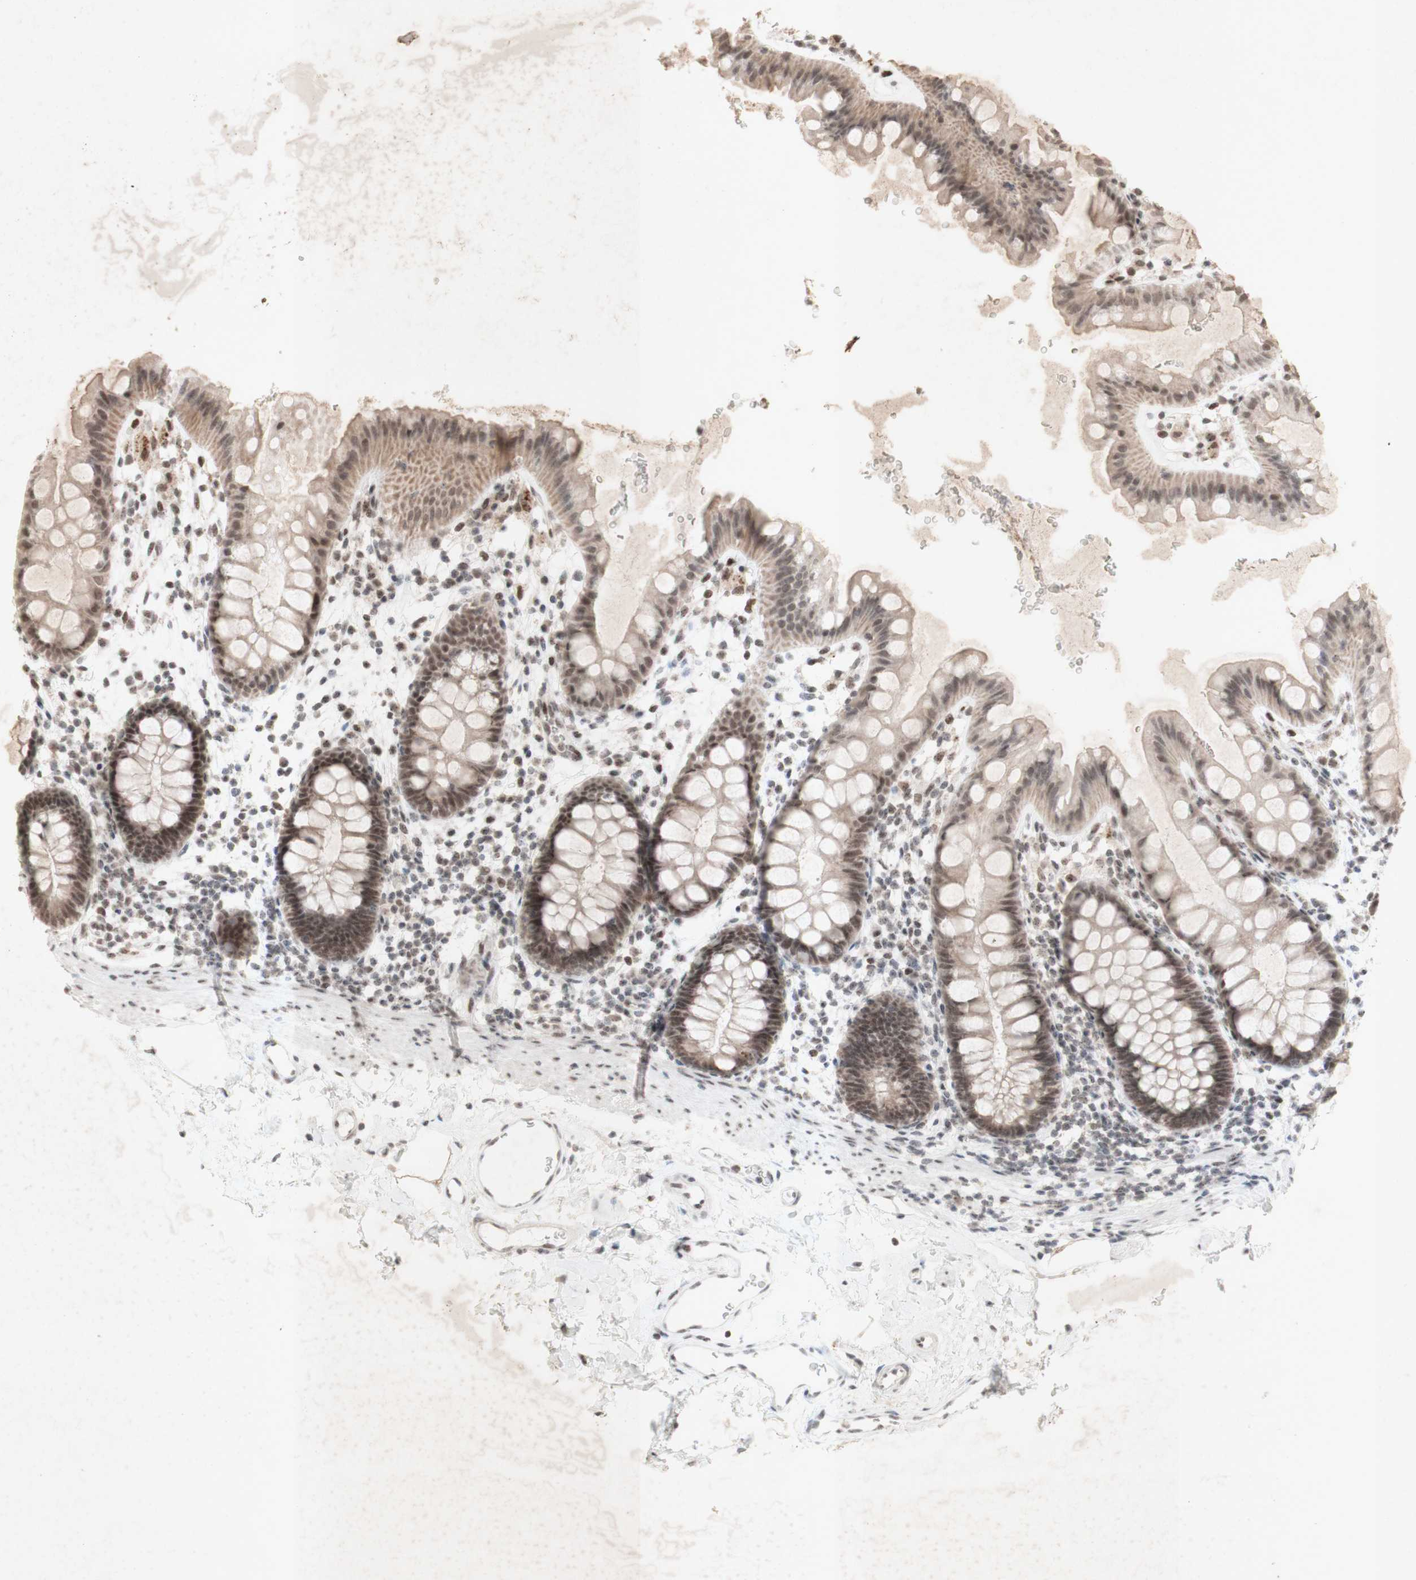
{"staining": {"intensity": "moderate", "quantity": ">75%", "location": "cytoplasmic/membranous,nuclear"}, "tissue": "rectum", "cell_type": "Glandular cells", "image_type": "normal", "snomed": [{"axis": "morphology", "description": "Normal tissue, NOS"}, {"axis": "topography", "description": "Rectum"}], "caption": "IHC of normal rectum exhibits medium levels of moderate cytoplasmic/membranous,nuclear staining in approximately >75% of glandular cells.", "gene": "CENPB", "patient": {"sex": "female", "age": 24}}